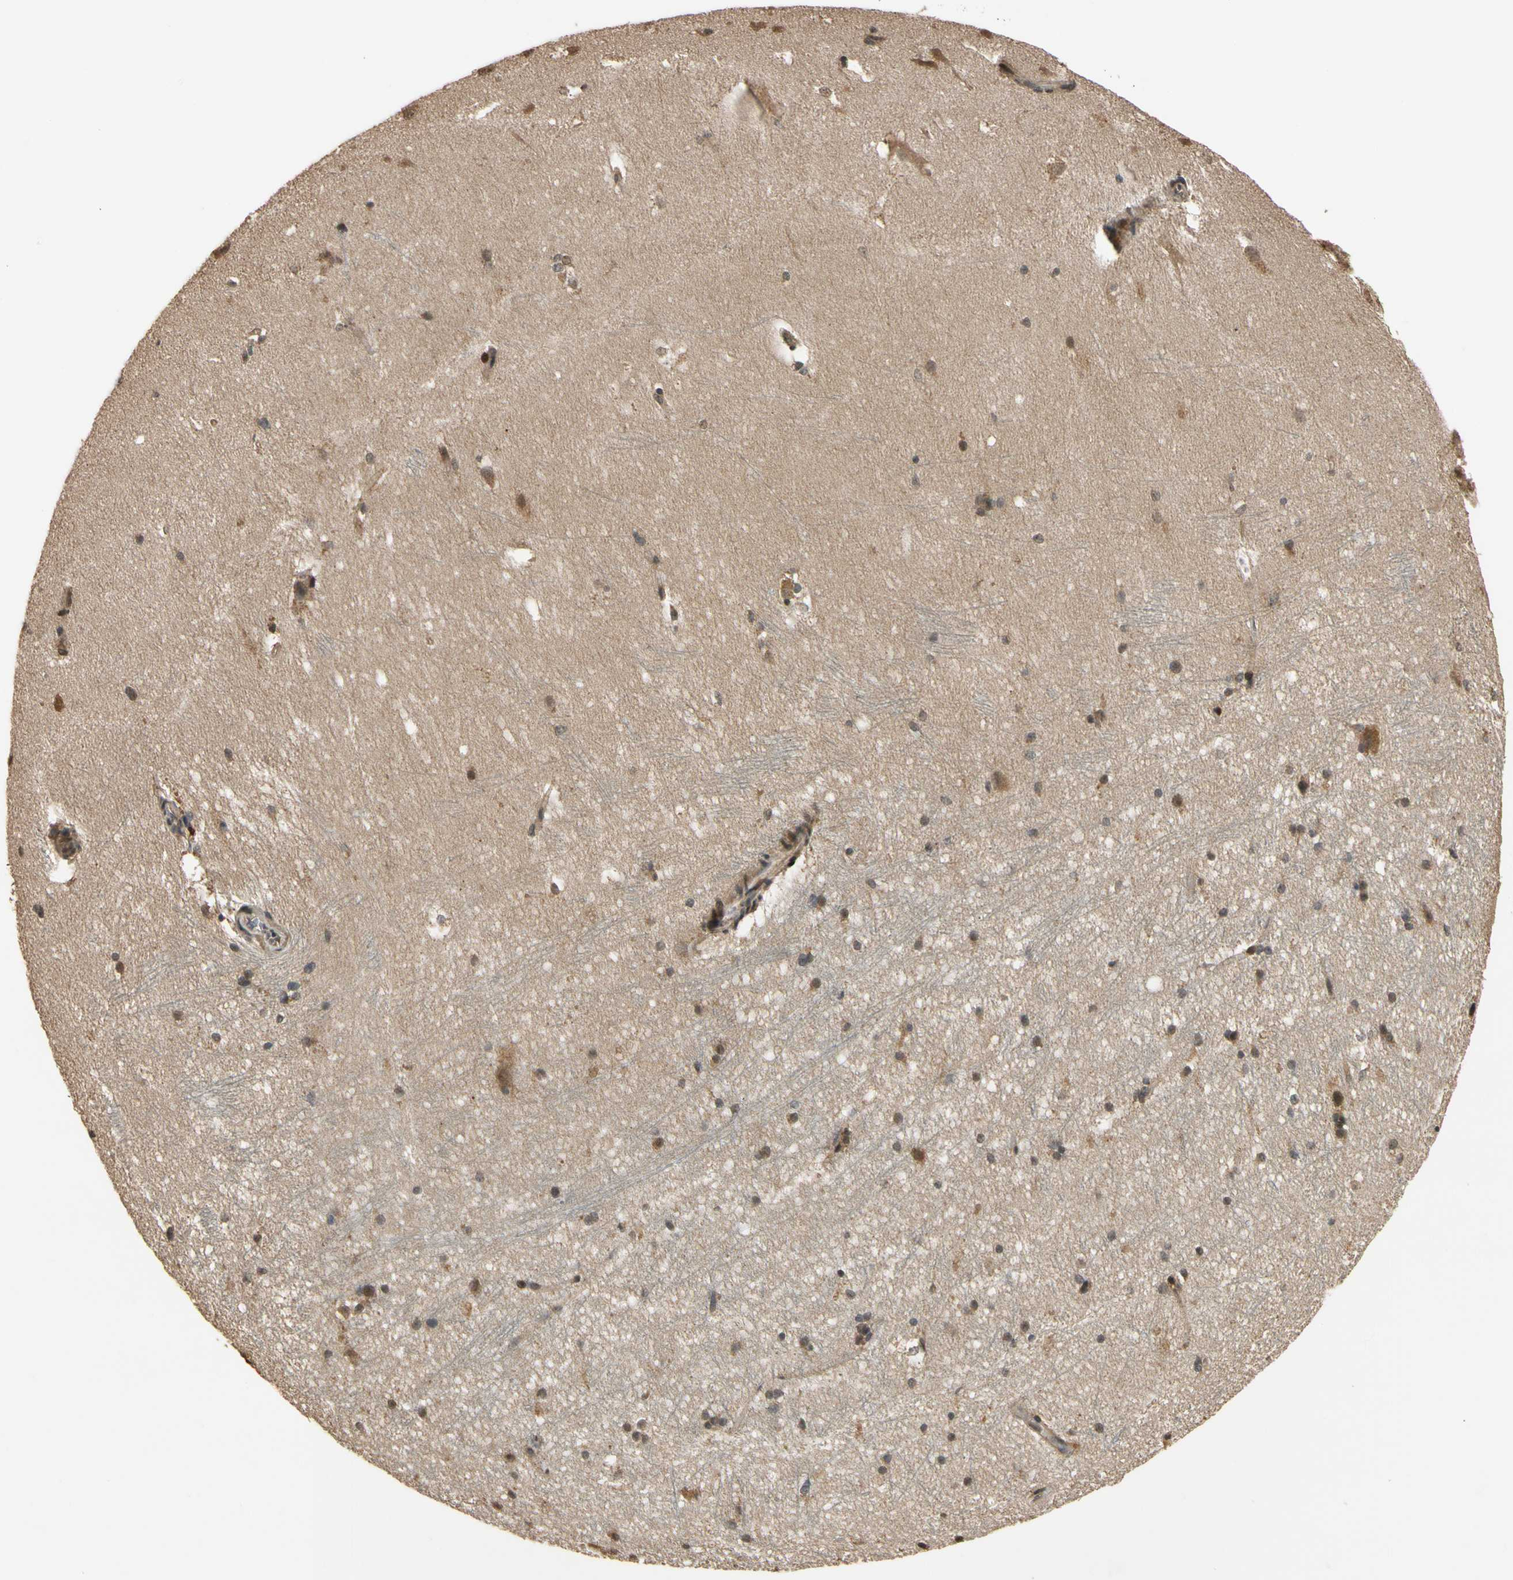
{"staining": {"intensity": "moderate", "quantity": "25%-75%", "location": "cytoplasmic/membranous,nuclear"}, "tissue": "hippocampus", "cell_type": "Glial cells", "image_type": "normal", "snomed": [{"axis": "morphology", "description": "Normal tissue, NOS"}, {"axis": "topography", "description": "Hippocampus"}], "caption": "Hippocampus stained with DAB (3,3'-diaminobenzidine) IHC exhibits medium levels of moderate cytoplasmic/membranous,nuclear staining in about 25%-75% of glial cells. The staining was performed using DAB, with brown indicating positive protein expression. Nuclei are stained blue with hematoxylin.", "gene": "TMEM230", "patient": {"sex": "female", "age": 19}}